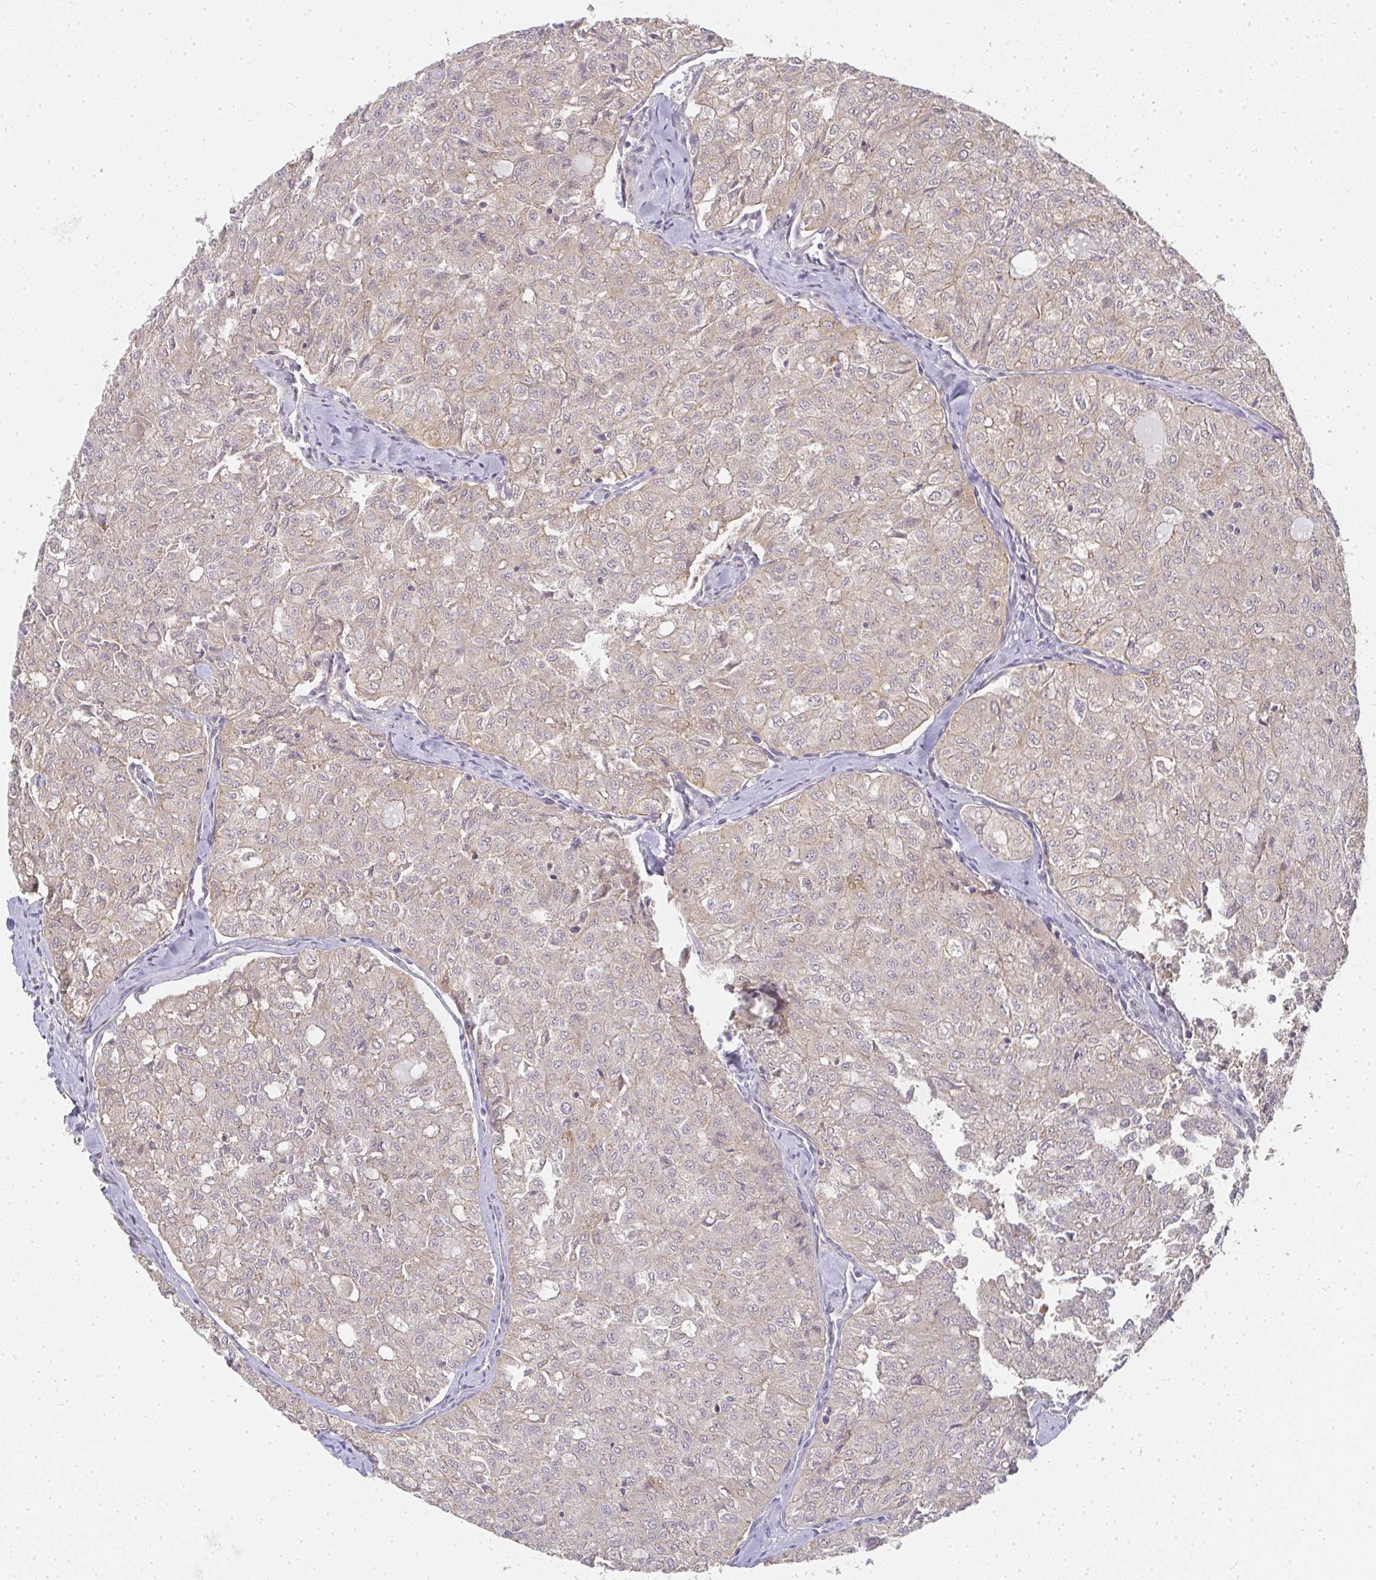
{"staining": {"intensity": "weak", "quantity": "25%-75%", "location": "cytoplasmic/membranous"}, "tissue": "thyroid cancer", "cell_type": "Tumor cells", "image_type": "cancer", "snomed": [{"axis": "morphology", "description": "Follicular adenoma carcinoma, NOS"}, {"axis": "topography", "description": "Thyroid gland"}], "caption": "Immunohistochemical staining of thyroid cancer displays weak cytoplasmic/membranous protein staining in about 25%-75% of tumor cells.", "gene": "SLC35B3", "patient": {"sex": "male", "age": 75}}